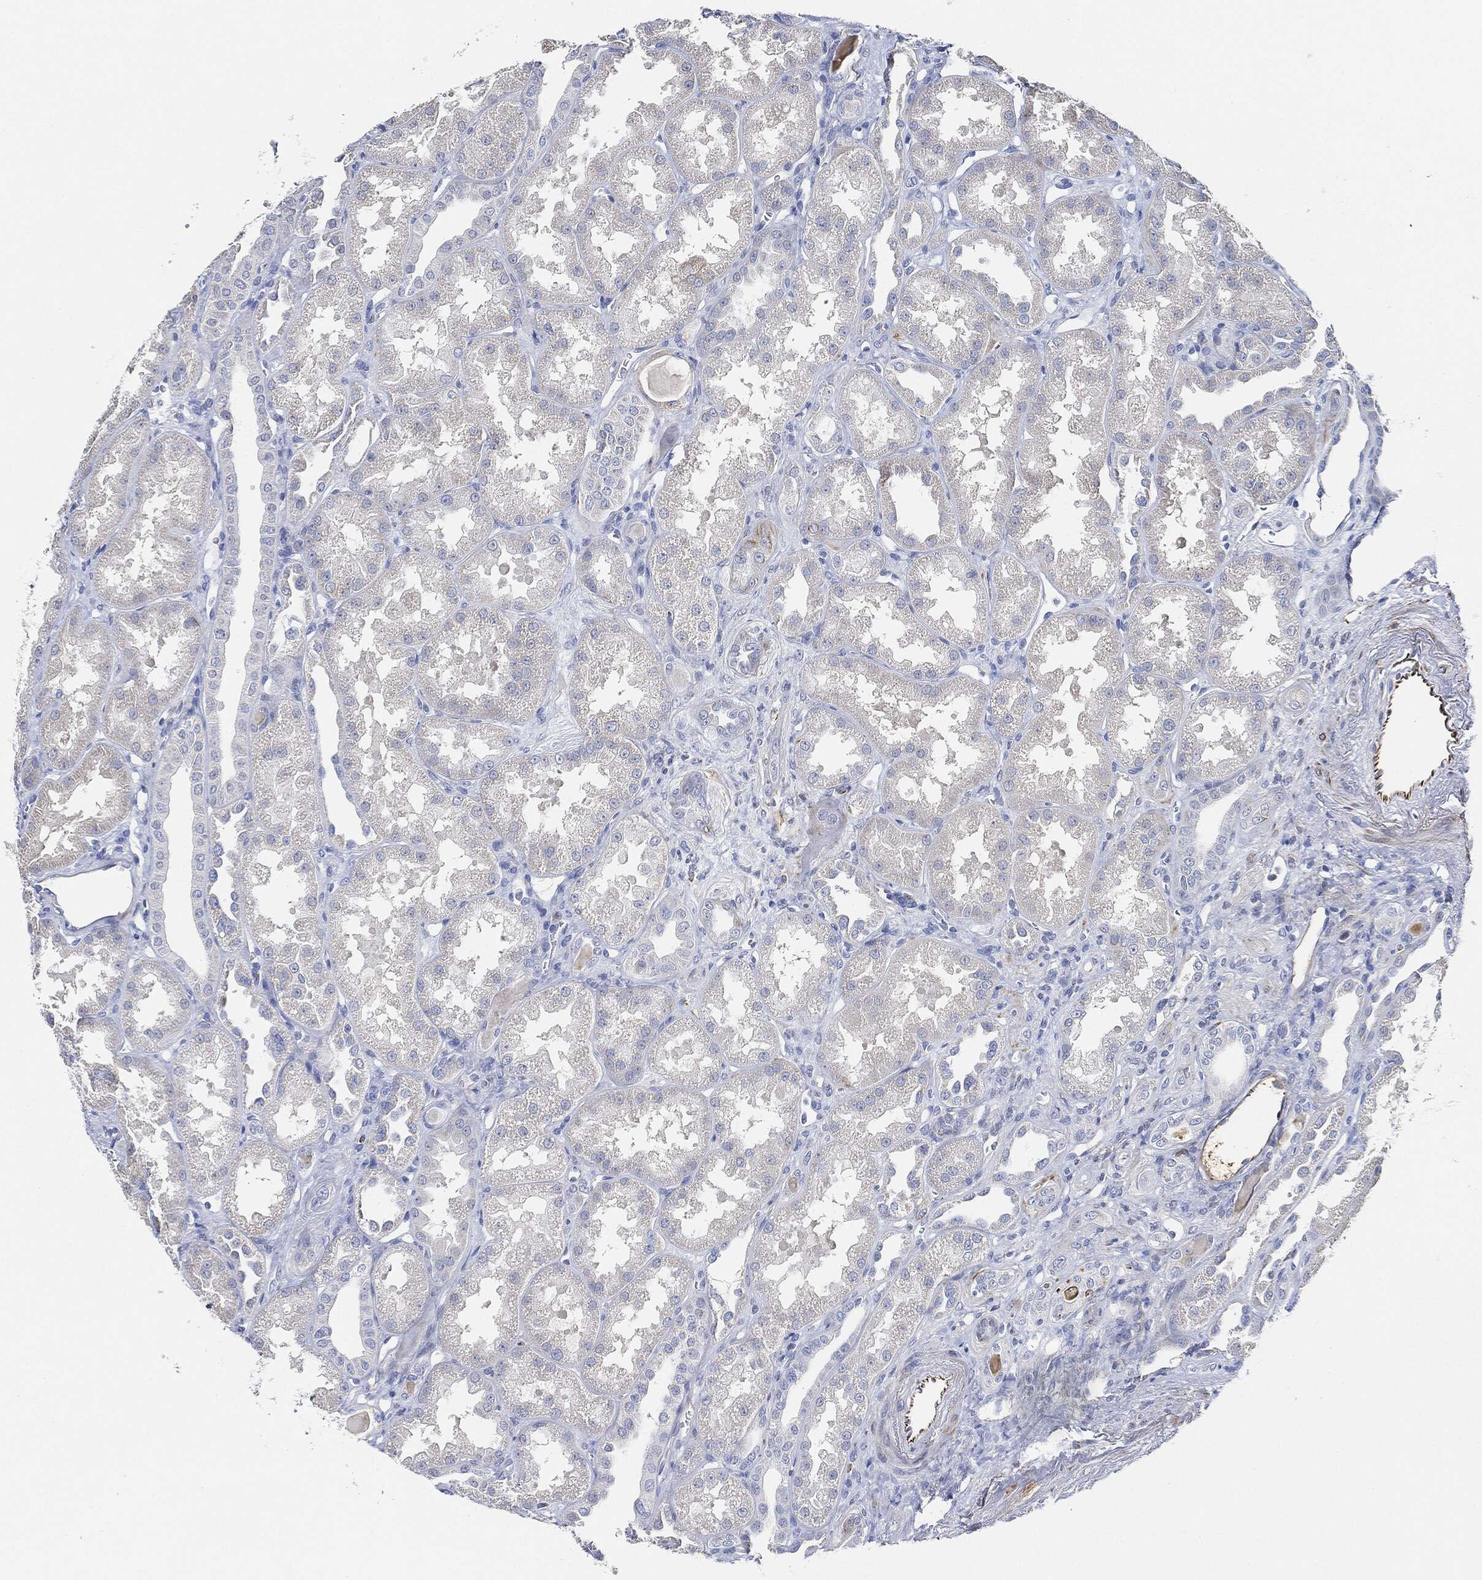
{"staining": {"intensity": "negative", "quantity": "none", "location": "none"}, "tissue": "kidney", "cell_type": "Cells in glomeruli", "image_type": "normal", "snomed": [{"axis": "morphology", "description": "Normal tissue, NOS"}, {"axis": "topography", "description": "Kidney"}], "caption": "Kidney was stained to show a protein in brown. There is no significant expression in cells in glomeruli. Nuclei are stained in blue.", "gene": "THSD1", "patient": {"sex": "male", "age": 61}}